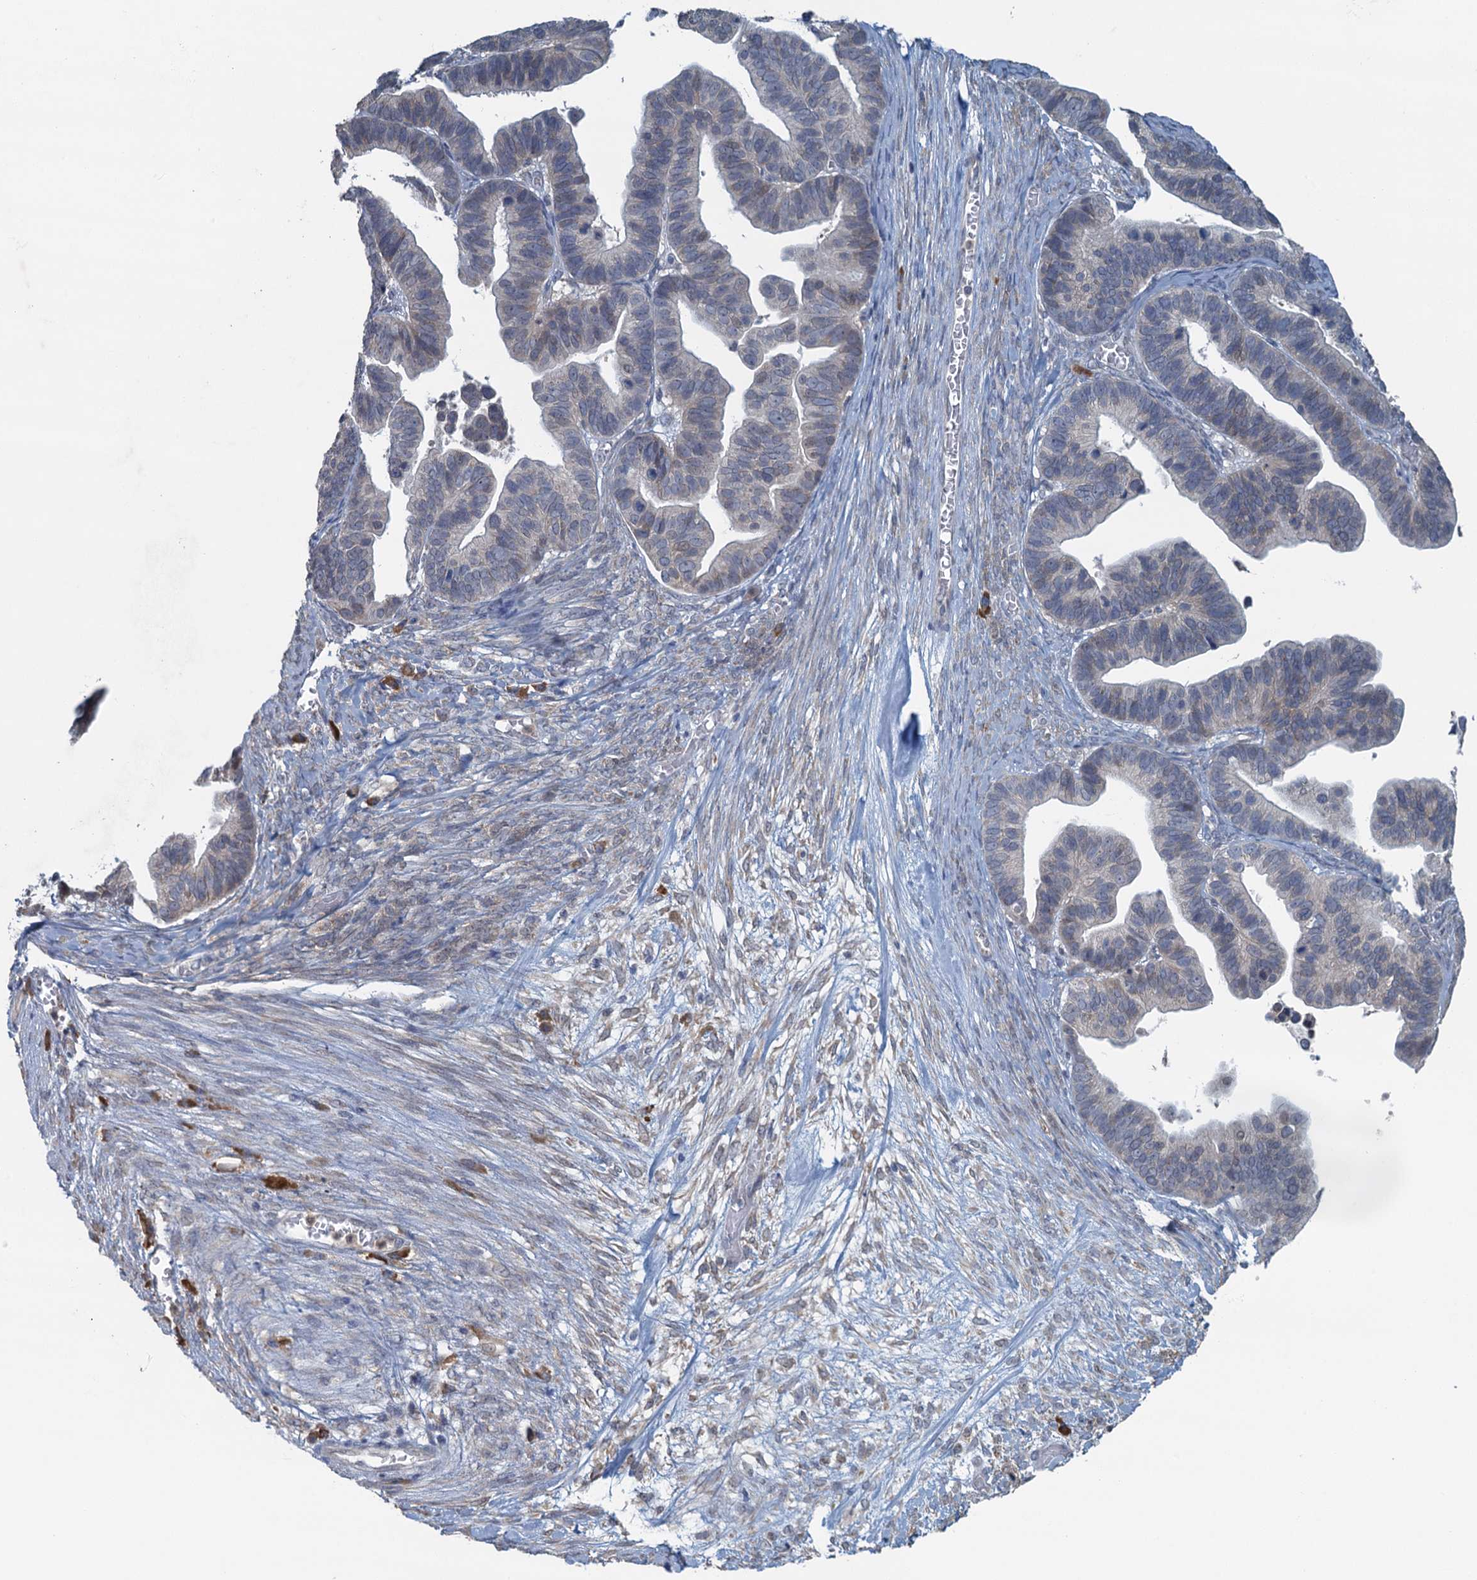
{"staining": {"intensity": "negative", "quantity": "none", "location": "none"}, "tissue": "ovarian cancer", "cell_type": "Tumor cells", "image_type": "cancer", "snomed": [{"axis": "morphology", "description": "Cystadenocarcinoma, serous, NOS"}, {"axis": "topography", "description": "Ovary"}], "caption": "Tumor cells show no significant expression in serous cystadenocarcinoma (ovarian). The staining was performed using DAB to visualize the protein expression in brown, while the nuclei were stained in blue with hematoxylin (Magnification: 20x).", "gene": "TEX35", "patient": {"sex": "female", "age": 56}}